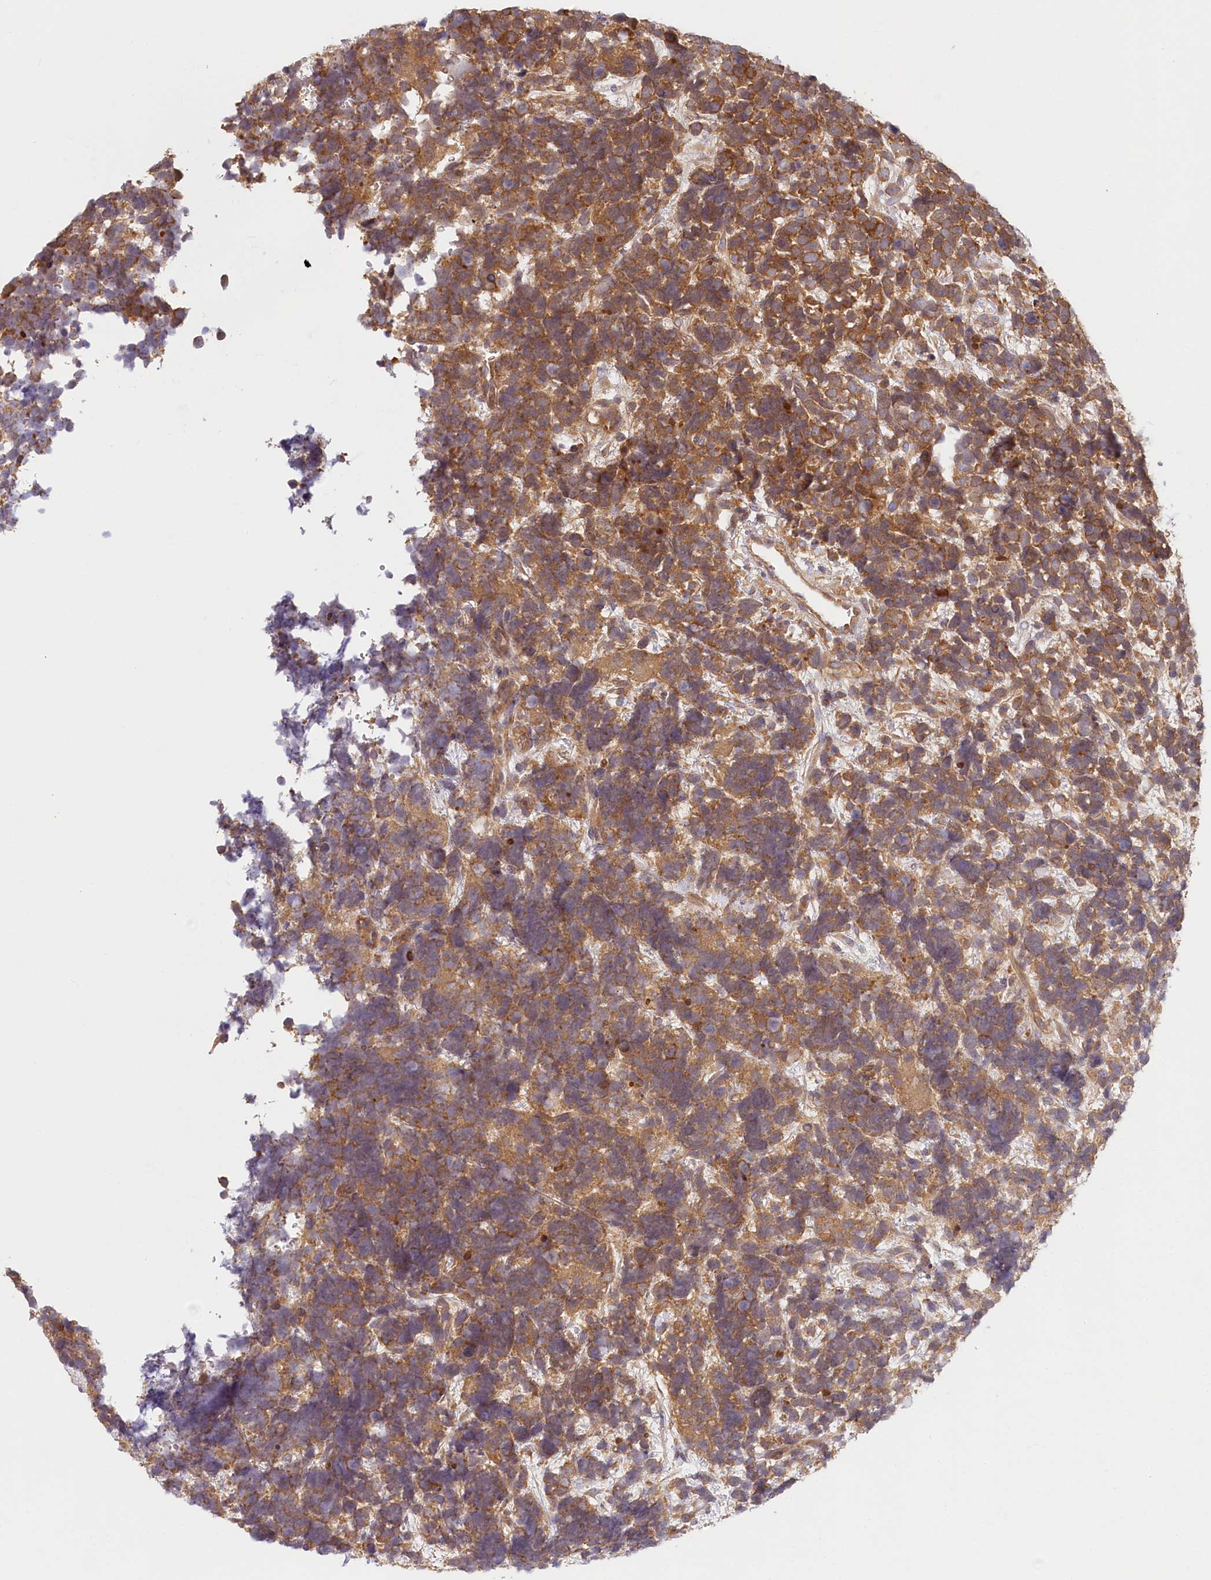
{"staining": {"intensity": "moderate", "quantity": ">75%", "location": "cytoplasmic/membranous"}, "tissue": "urothelial cancer", "cell_type": "Tumor cells", "image_type": "cancer", "snomed": [{"axis": "morphology", "description": "Urothelial carcinoma, High grade"}, {"axis": "topography", "description": "Urinary bladder"}], "caption": "DAB immunohistochemical staining of urothelial carcinoma (high-grade) reveals moderate cytoplasmic/membranous protein staining in approximately >75% of tumor cells.", "gene": "UMPS", "patient": {"sex": "female", "age": 82}}